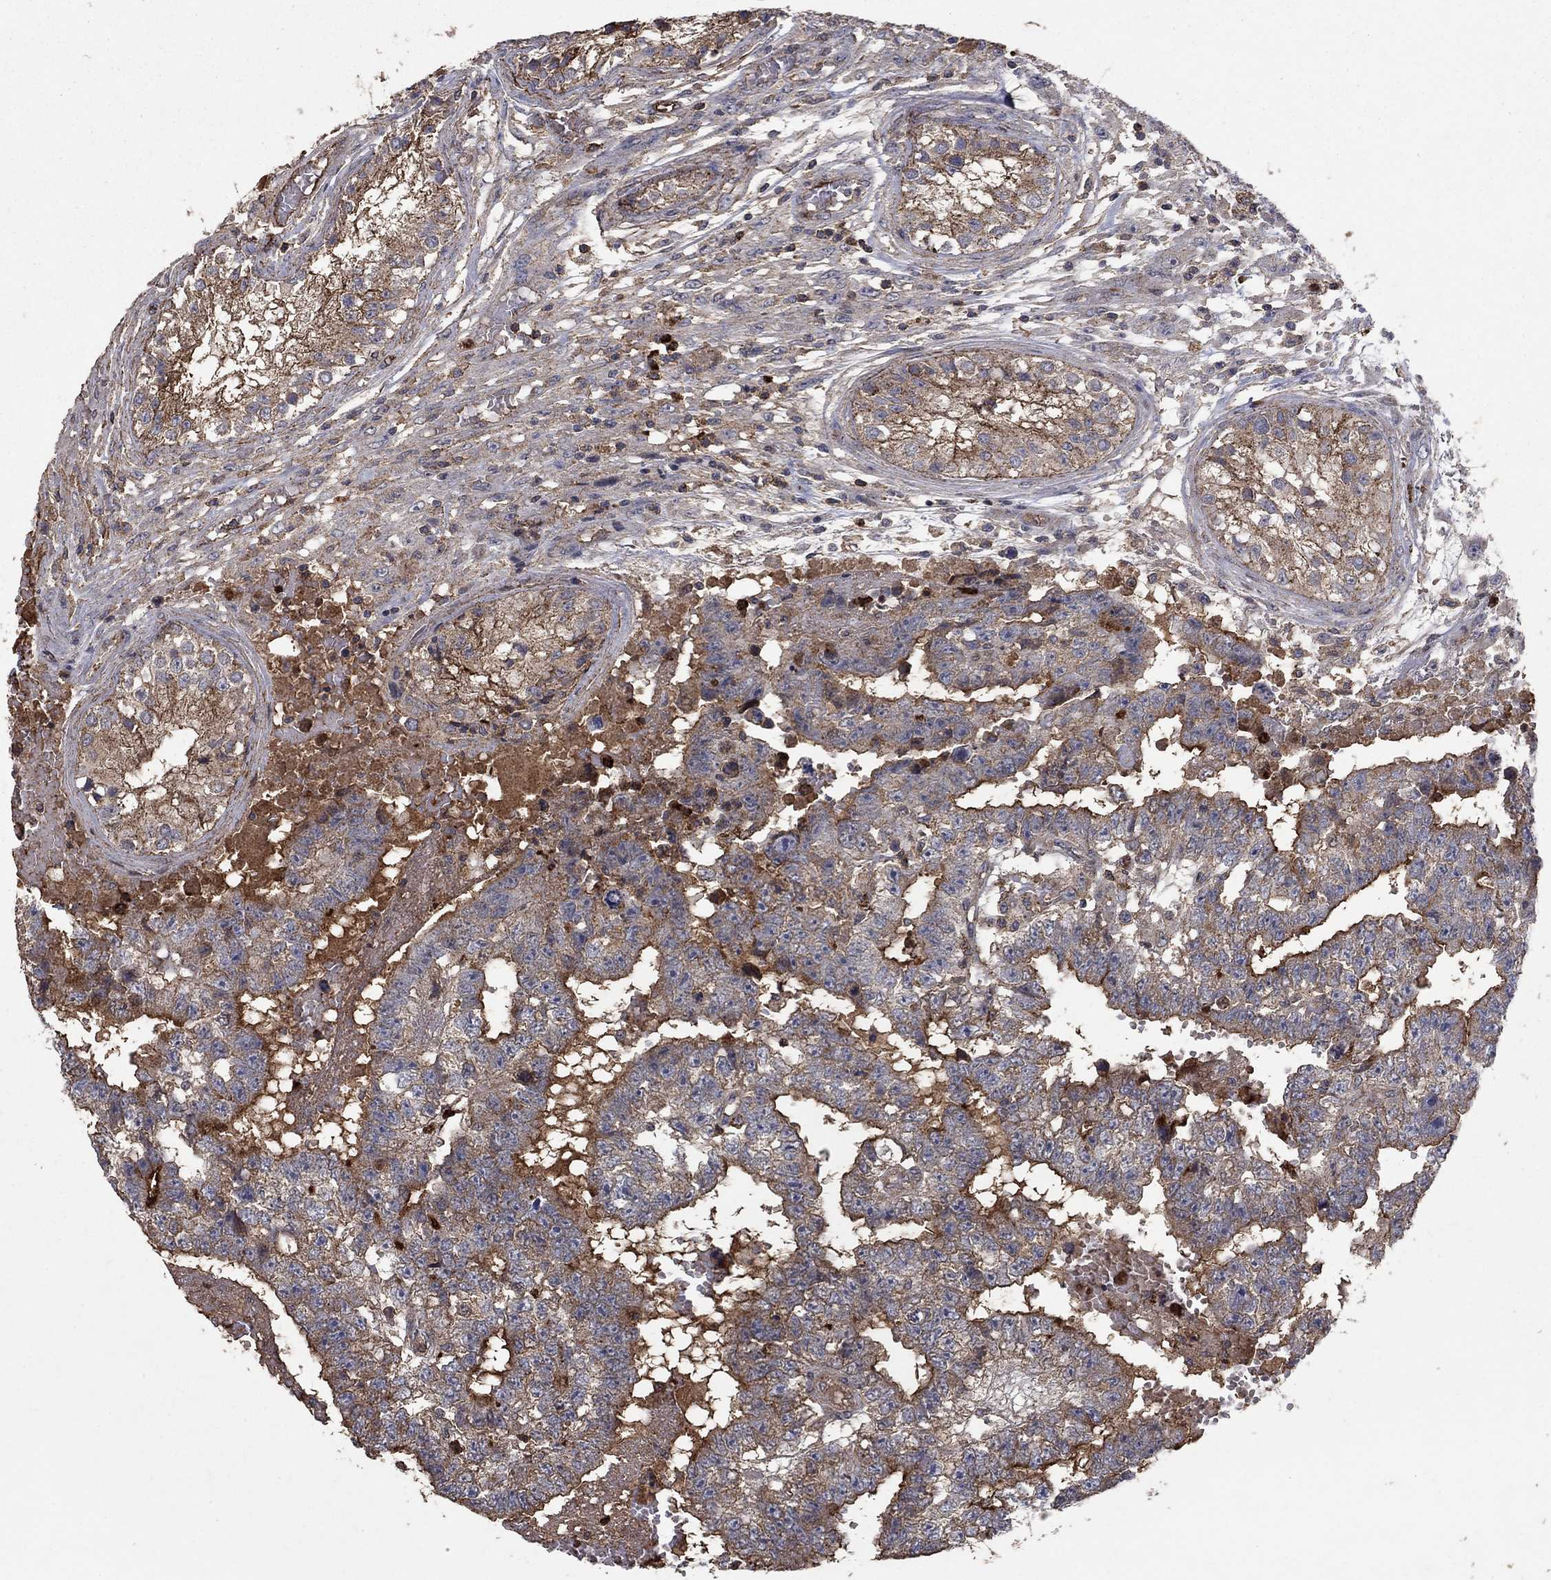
{"staining": {"intensity": "strong", "quantity": "<25%", "location": "cytoplasmic/membranous"}, "tissue": "testis cancer", "cell_type": "Tumor cells", "image_type": "cancer", "snomed": [{"axis": "morphology", "description": "Carcinoma, Embryonal, NOS"}, {"axis": "topography", "description": "Testis"}], "caption": "DAB (3,3'-diaminobenzidine) immunohistochemical staining of testis embryonal carcinoma reveals strong cytoplasmic/membranous protein staining in approximately <25% of tumor cells. Nuclei are stained in blue.", "gene": "CD24", "patient": {"sex": "male", "age": 25}}